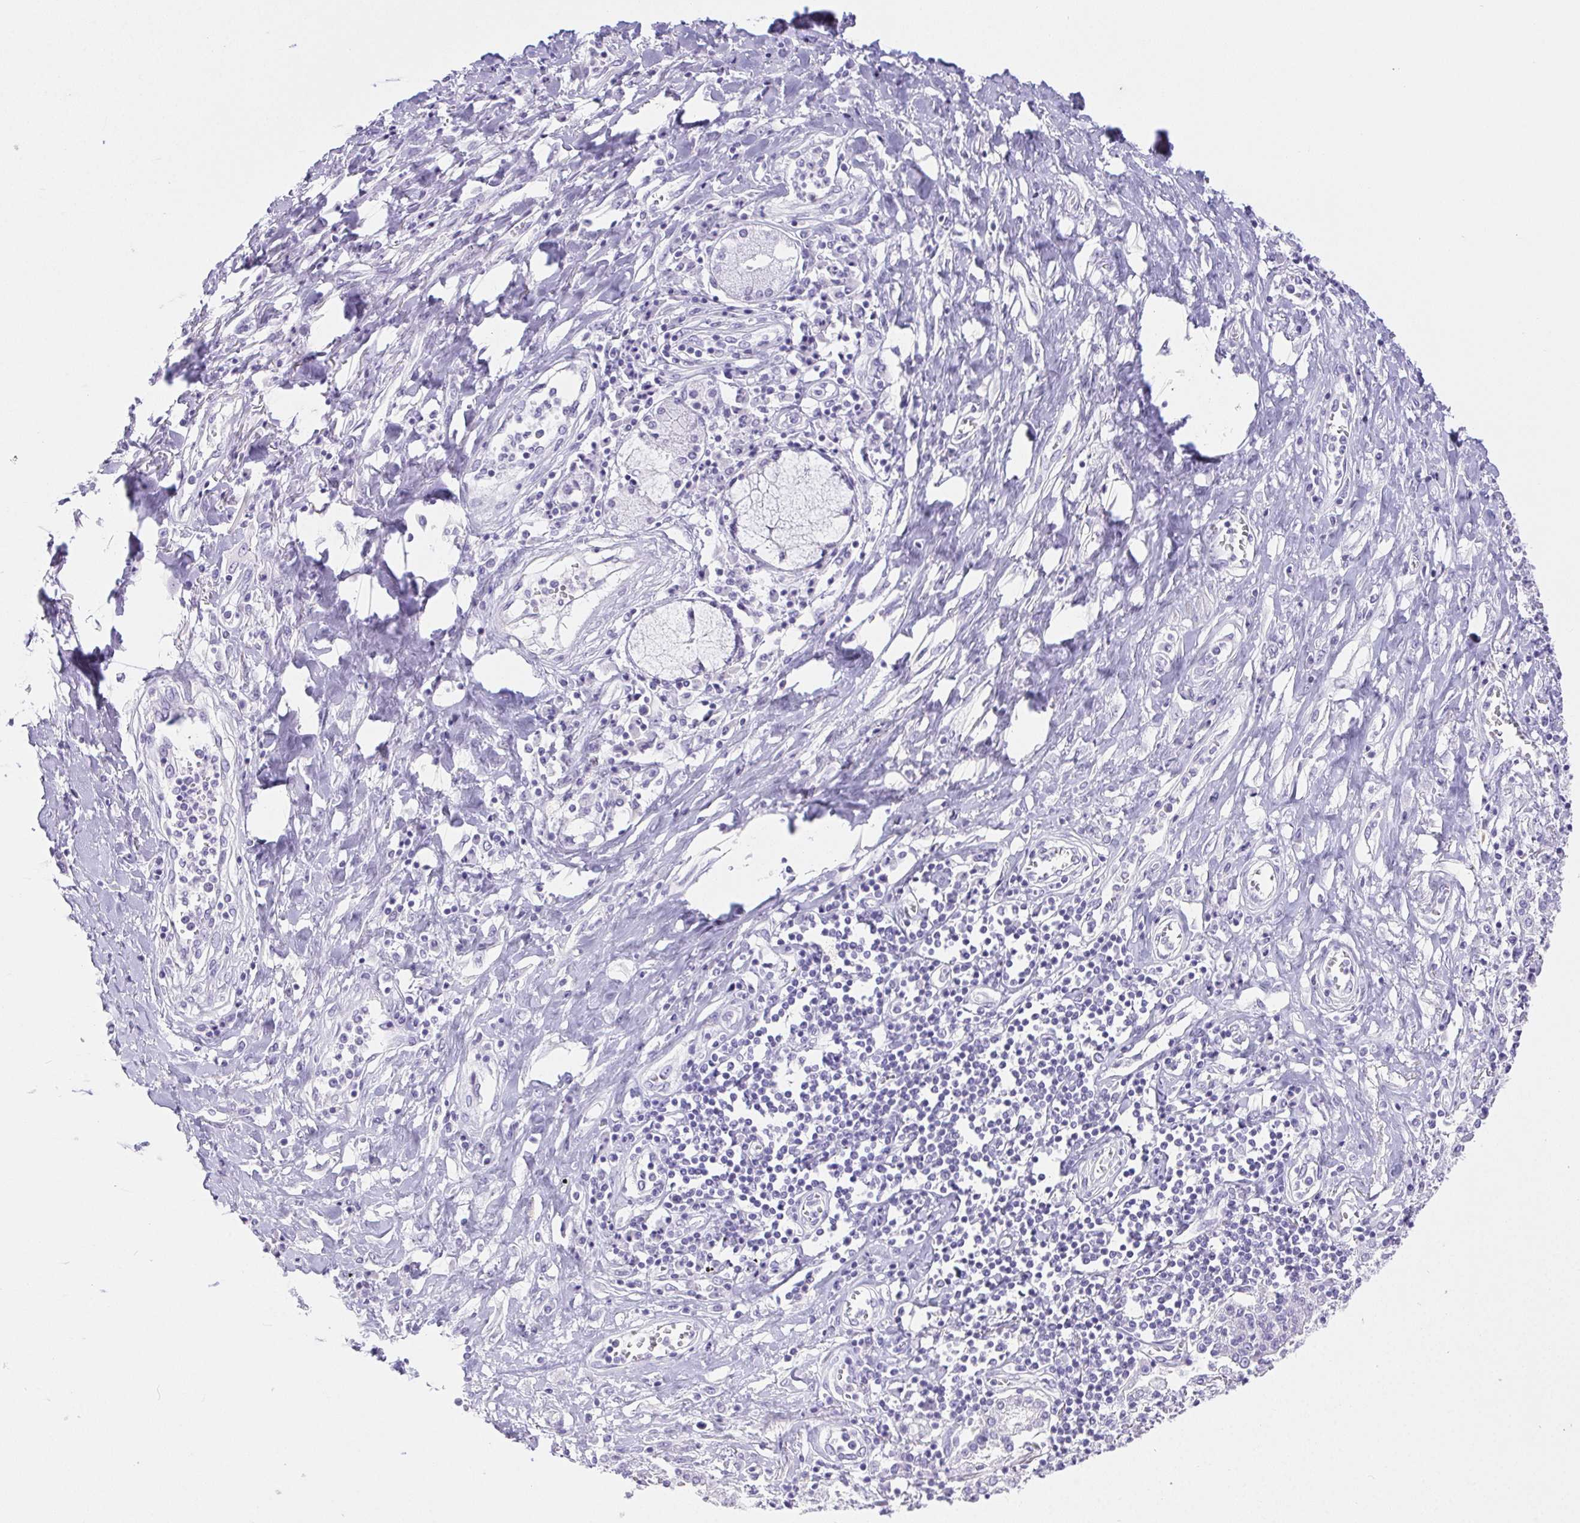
{"staining": {"intensity": "negative", "quantity": "none", "location": "none"}, "tissue": "lung cancer", "cell_type": "Tumor cells", "image_type": "cancer", "snomed": [{"axis": "morphology", "description": "Squamous cell carcinoma, NOS"}, {"axis": "morphology", "description": "Squamous cell carcinoma, metastatic, NOS"}, {"axis": "topography", "description": "Lung"}, {"axis": "topography", "description": "Pleura, NOS"}], "caption": "Lung cancer (squamous cell carcinoma) stained for a protein using immunohistochemistry shows no staining tumor cells.", "gene": "PNLIP", "patient": {"sex": "male", "age": 72}}